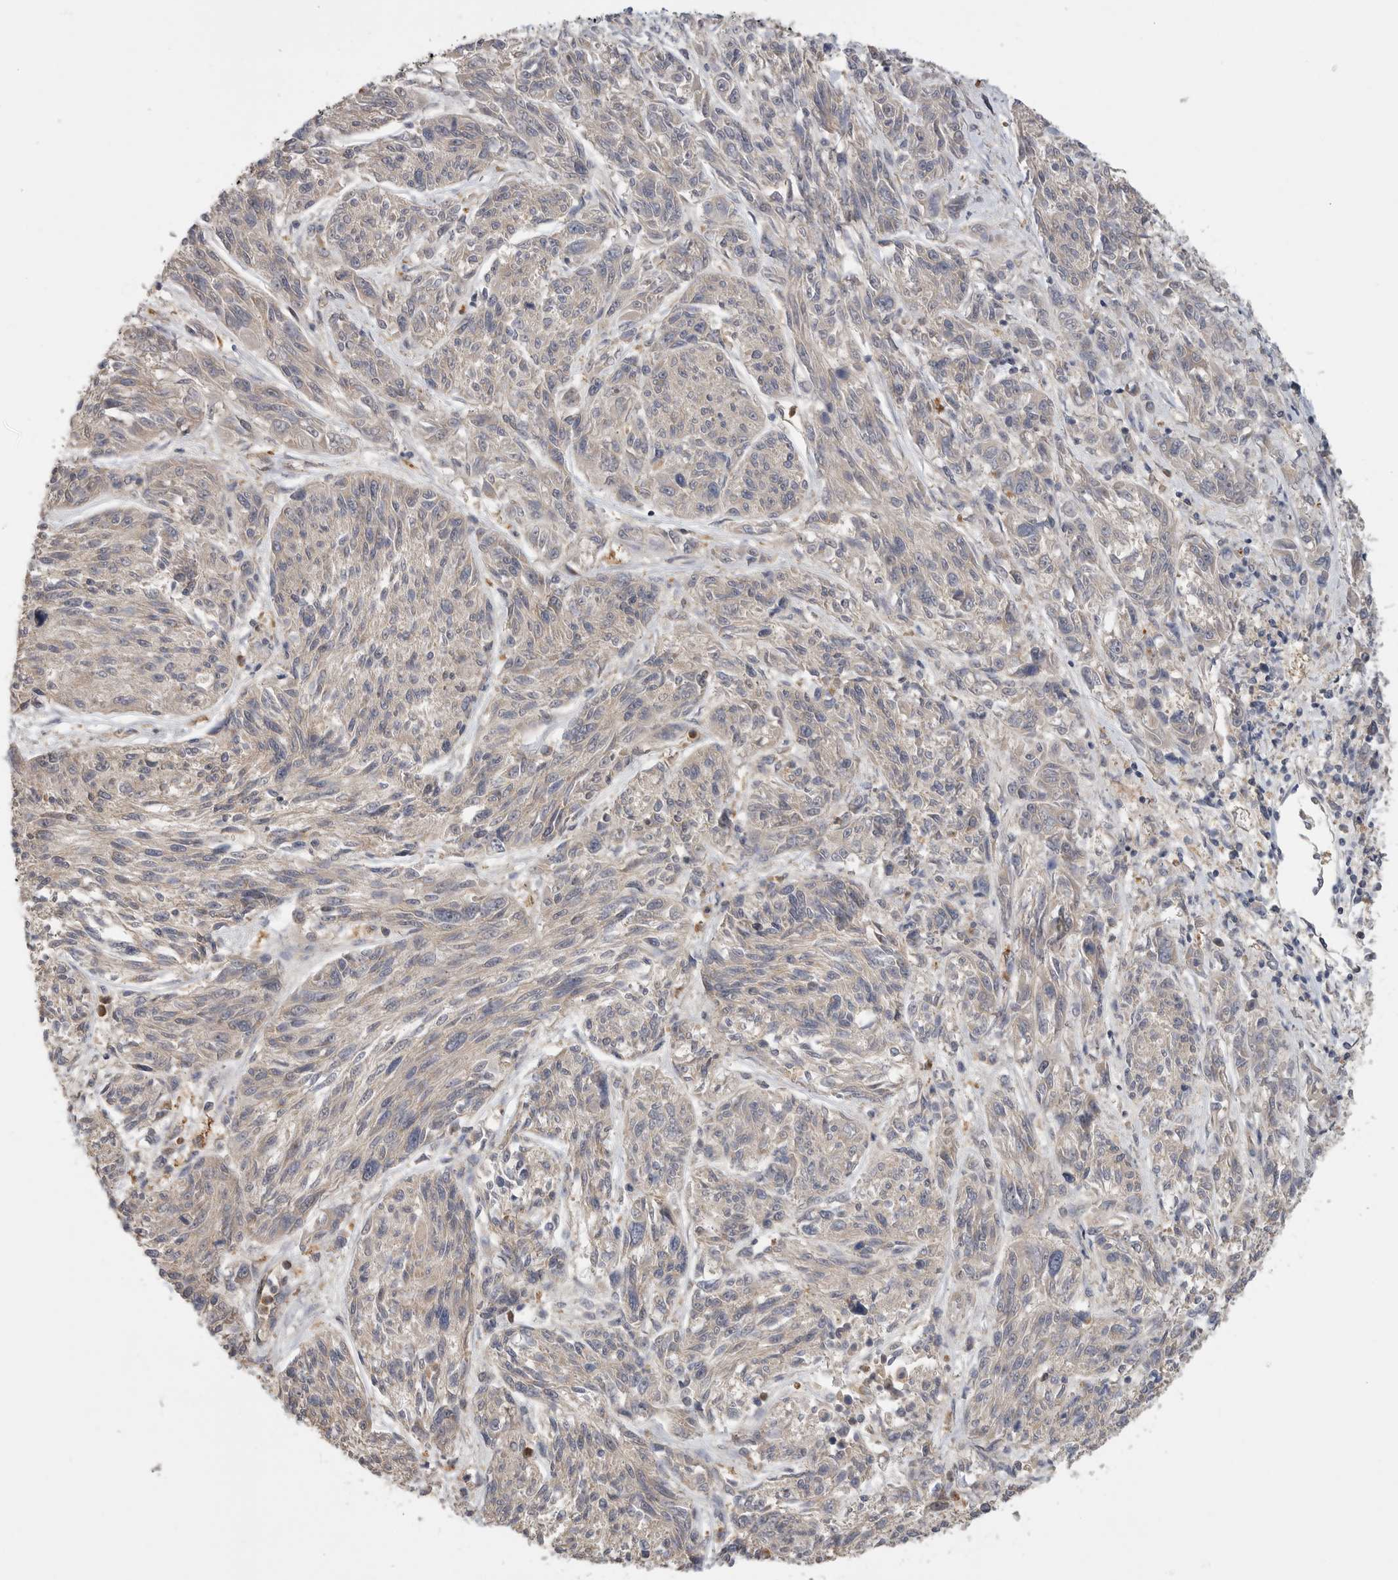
{"staining": {"intensity": "negative", "quantity": "none", "location": "none"}, "tissue": "melanoma", "cell_type": "Tumor cells", "image_type": "cancer", "snomed": [{"axis": "morphology", "description": "Malignant melanoma, NOS"}, {"axis": "topography", "description": "Skin"}], "caption": "Immunohistochemistry (IHC) photomicrograph of malignant melanoma stained for a protein (brown), which demonstrates no positivity in tumor cells.", "gene": "ZNF232", "patient": {"sex": "male", "age": 53}}